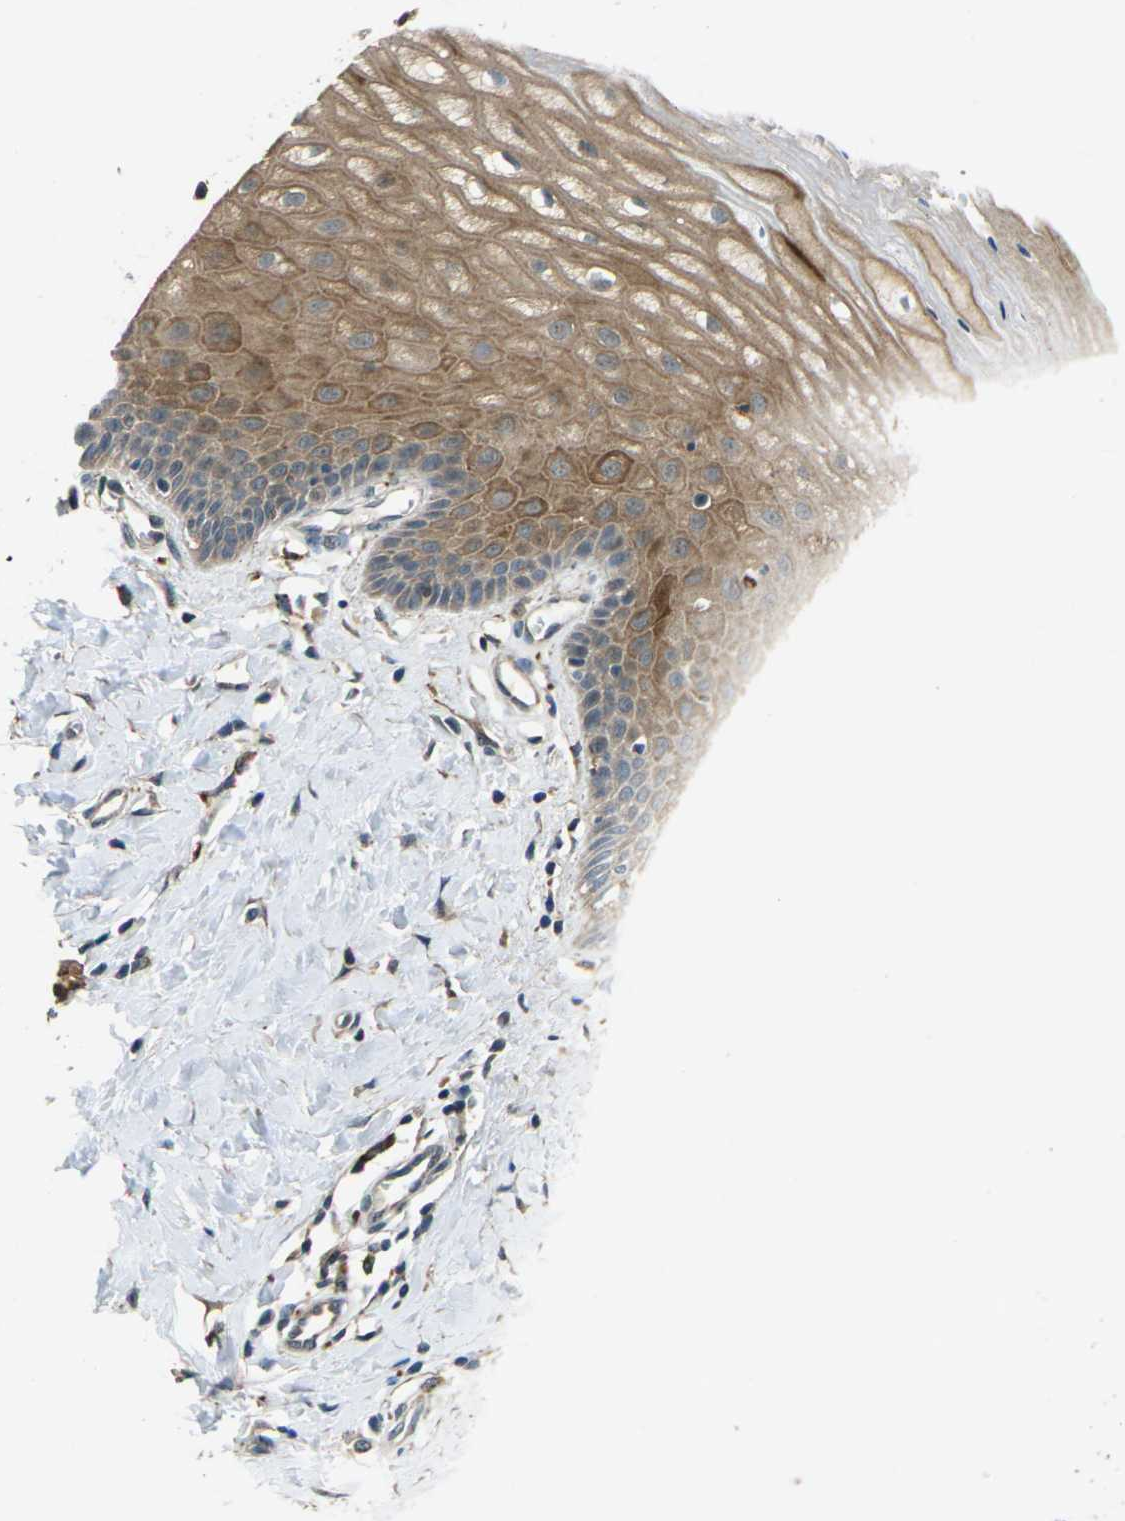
{"staining": {"intensity": "moderate", "quantity": ">75%", "location": "cytoplasmic/membranous"}, "tissue": "cervix", "cell_type": "Glandular cells", "image_type": "normal", "snomed": [{"axis": "morphology", "description": "Normal tissue, NOS"}, {"axis": "topography", "description": "Cervix"}], "caption": "Human cervix stained for a protein (brown) displays moderate cytoplasmic/membranous positive positivity in approximately >75% of glandular cells.", "gene": "SLC31A2", "patient": {"sex": "female", "age": 55}}